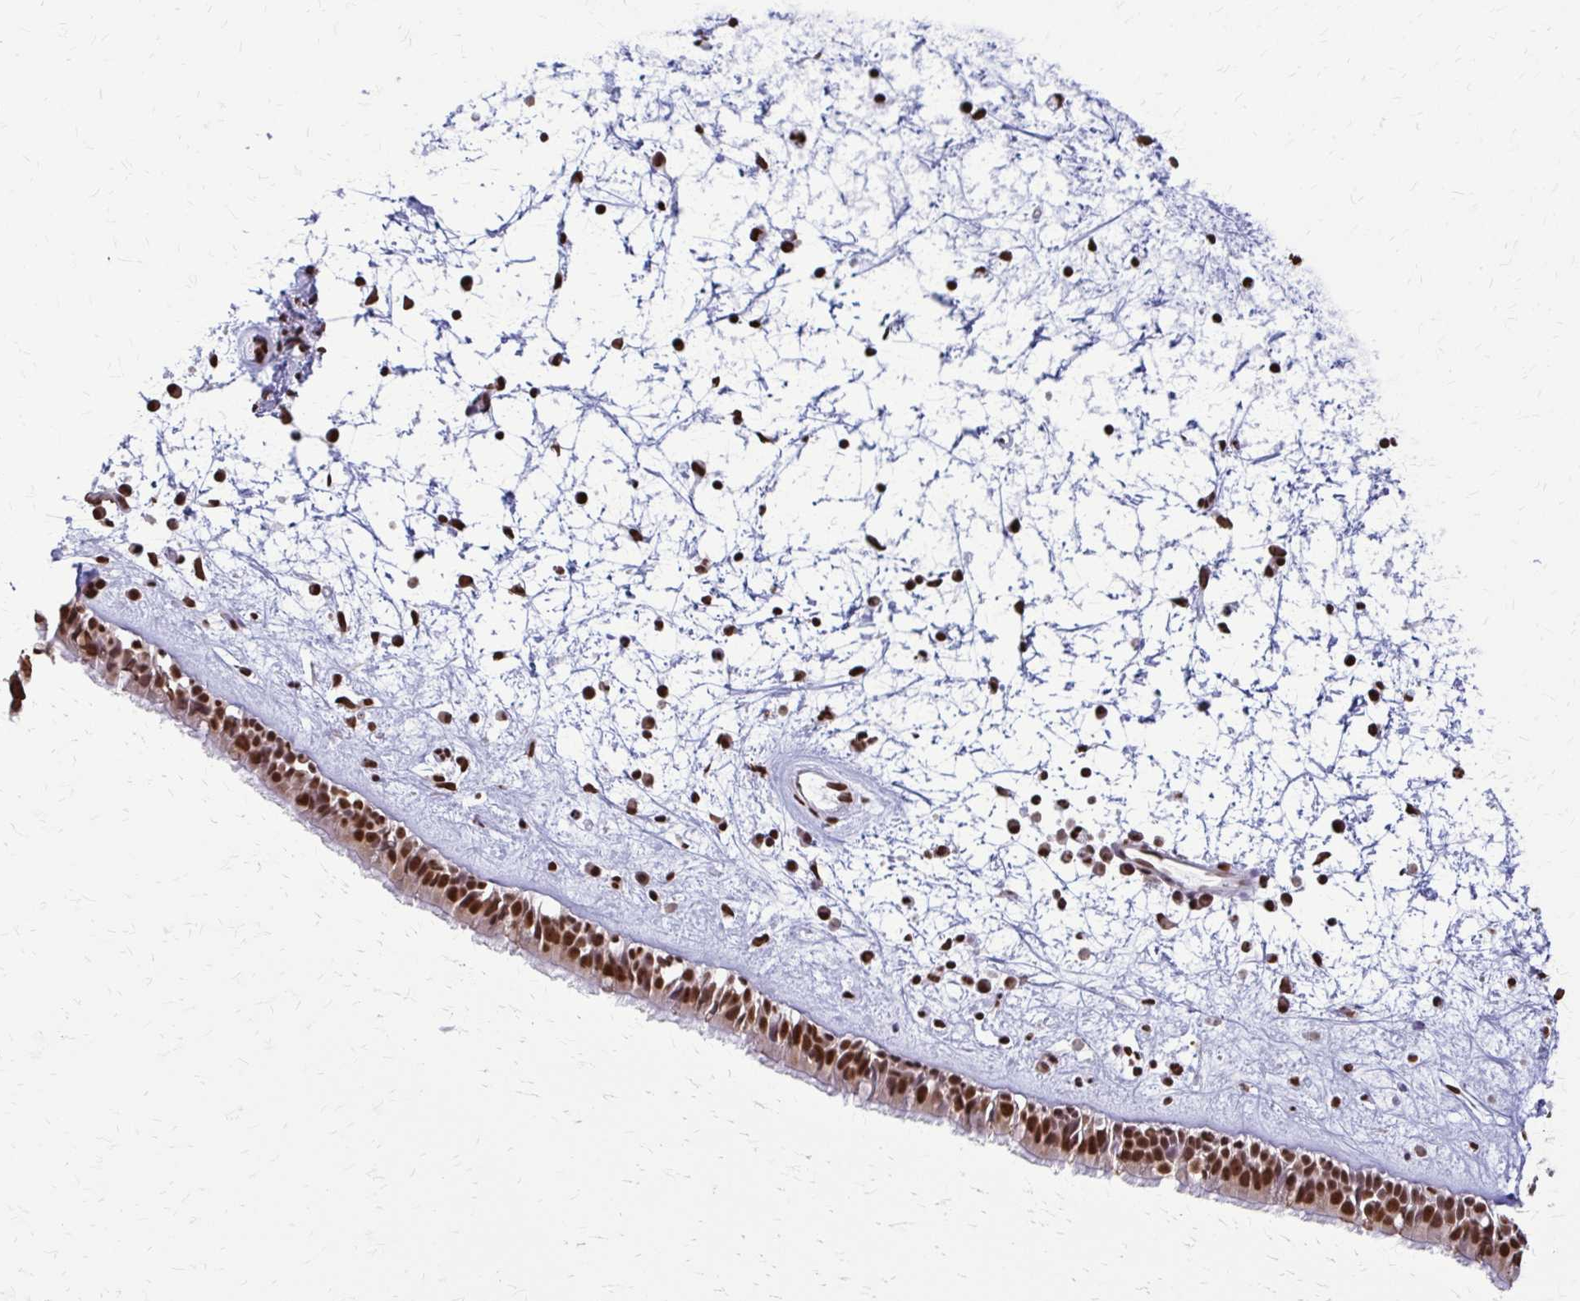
{"staining": {"intensity": "moderate", "quantity": ">75%", "location": "nuclear"}, "tissue": "nasopharynx", "cell_type": "Respiratory epithelial cells", "image_type": "normal", "snomed": [{"axis": "morphology", "description": "Normal tissue, NOS"}, {"axis": "topography", "description": "Nasopharynx"}], "caption": "Respiratory epithelial cells exhibit moderate nuclear positivity in about >75% of cells in benign nasopharynx.", "gene": "SNRPA", "patient": {"sex": "male", "age": 24}}